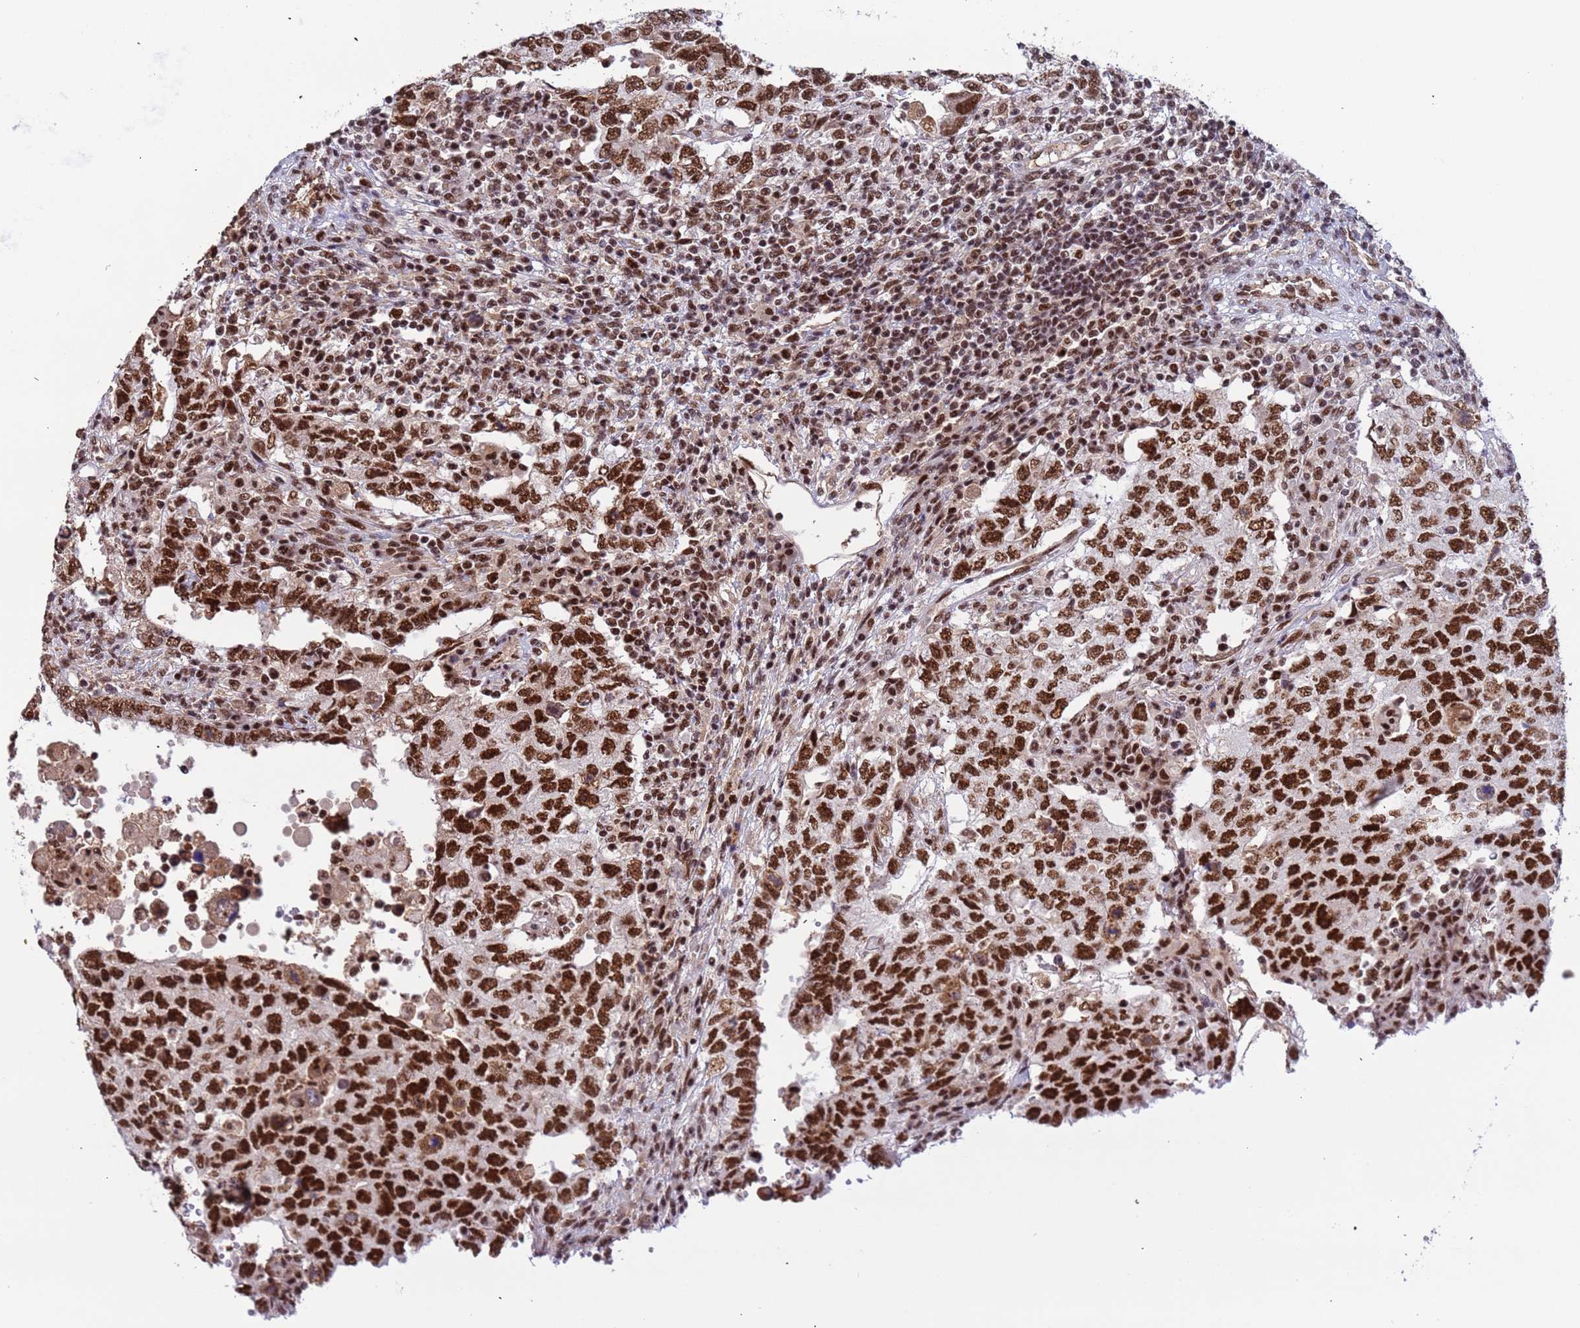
{"staining": {"intensity": "strong", "quantity": ">75%", "location": "nuclear"}, "tissue": "testis cancer", "cell_type": "Tumor cells", "image_type": "cancer", "snomed": [{"axis": "morphology", "description": "Carcinoma, Embryonal, NOS"}, {"axis": "topography", "description": "Testis"}], "caption": "Brown immunohistochemical staining in human testis embryonal carcinoma shows strong nuclear expression in approximately >75% of tumor cells.", "gene": "SRRT", "patient": {"sex": "male", "age": 26}}